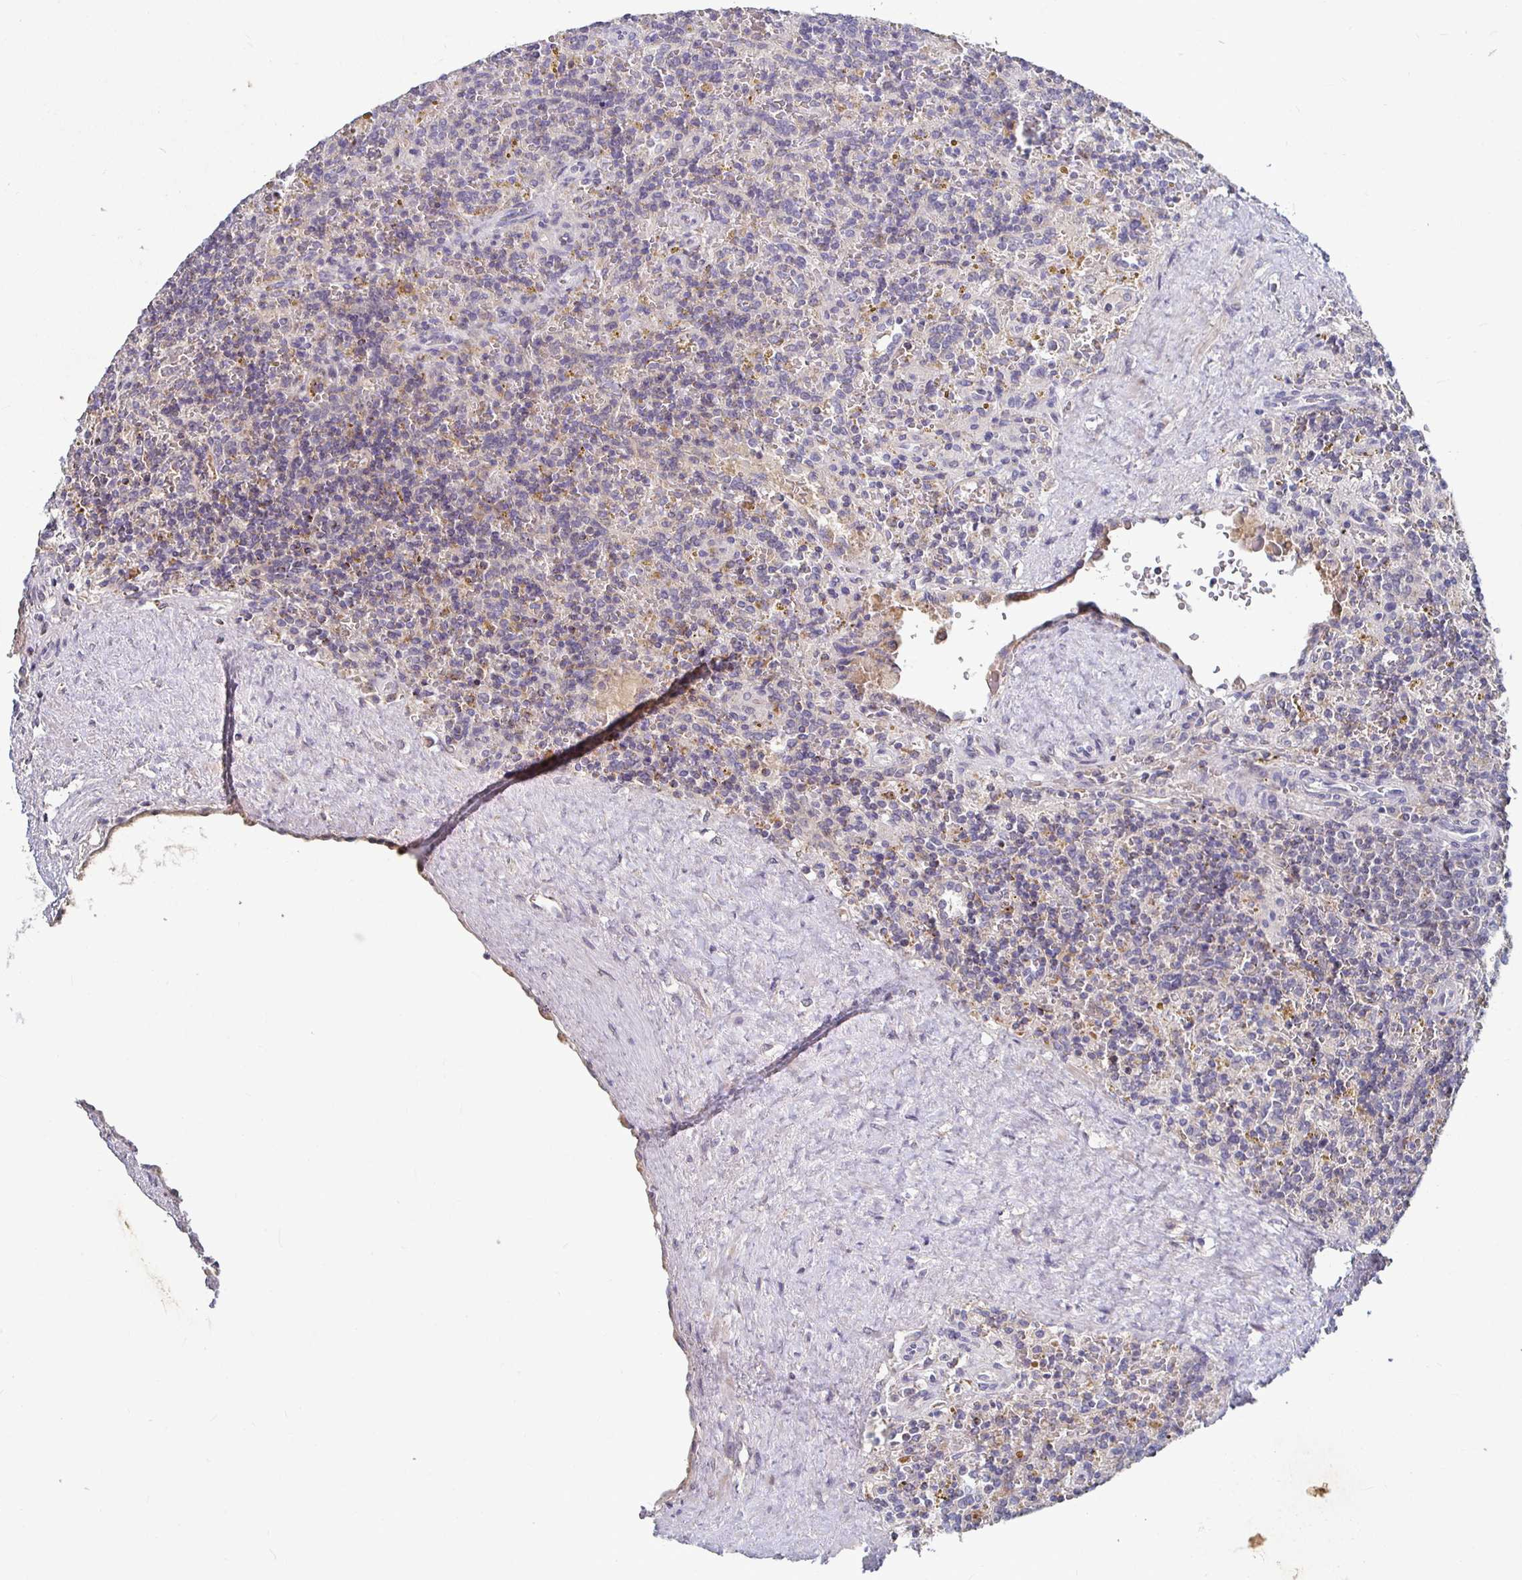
{"staining": {"intensity": "negative", "quantity": "none", "location": "none"}, "tissue": "lymphoma", "cell_type": "Tumor cells", "image_type": "cancer", "snomed": [{"axis": "morphology", "description": "Malignant lymphoma, non-Hodgkin's type, Low grade"}, {"axis": "topography", "description": "Spleen"}], "caption": "The IHC photomicrograph has no significant expression in tumor cells of low-grade malignant lymphoma, non-Hodgkin's type tissue.", "gene": "RNF144B", "patient": {"sex": "male", "age": 67}}